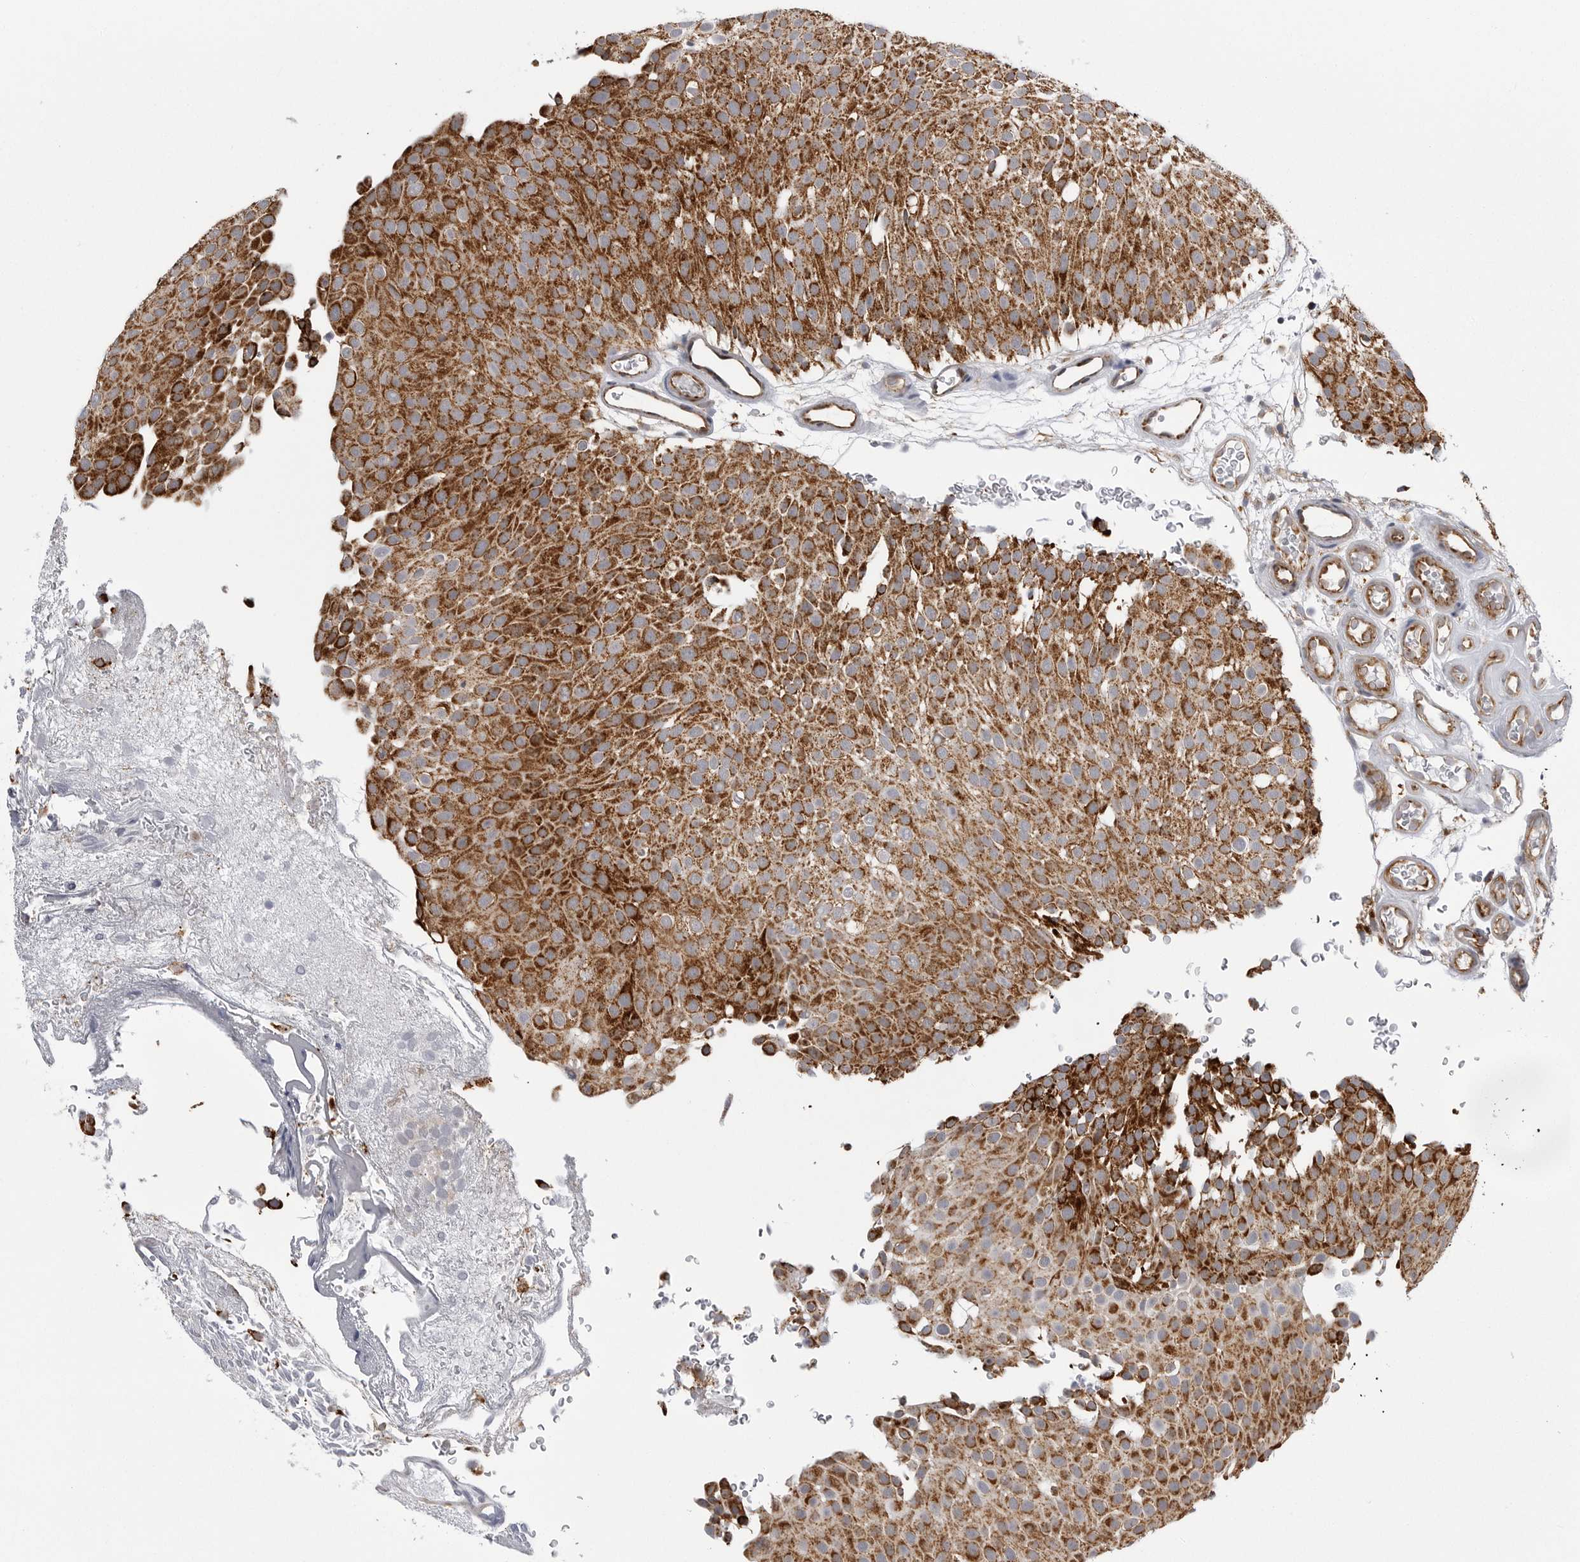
{"staining": {"intensity": "strong", "quantity": ">75%", "location": "cytoplasmic/membranous"}, "tissue": "urothelial cancer", "cell_type": "Tumor cells", "image_type": "cancer", "snomed": [{"axis": "morphology", "description": "Urothelial carcinoma, Low grade"}, {"axis": "topography", "description": "Urinary bladder"}], "caption": "Strong cytoplasmic/membranous expression for a protein is appreciated in approximately >75% of tumor cells of low-grade urothelial carcinoma using immunohistochemistry.", "gene": "FH", "patient": {"sex": "male", "age": 78}}